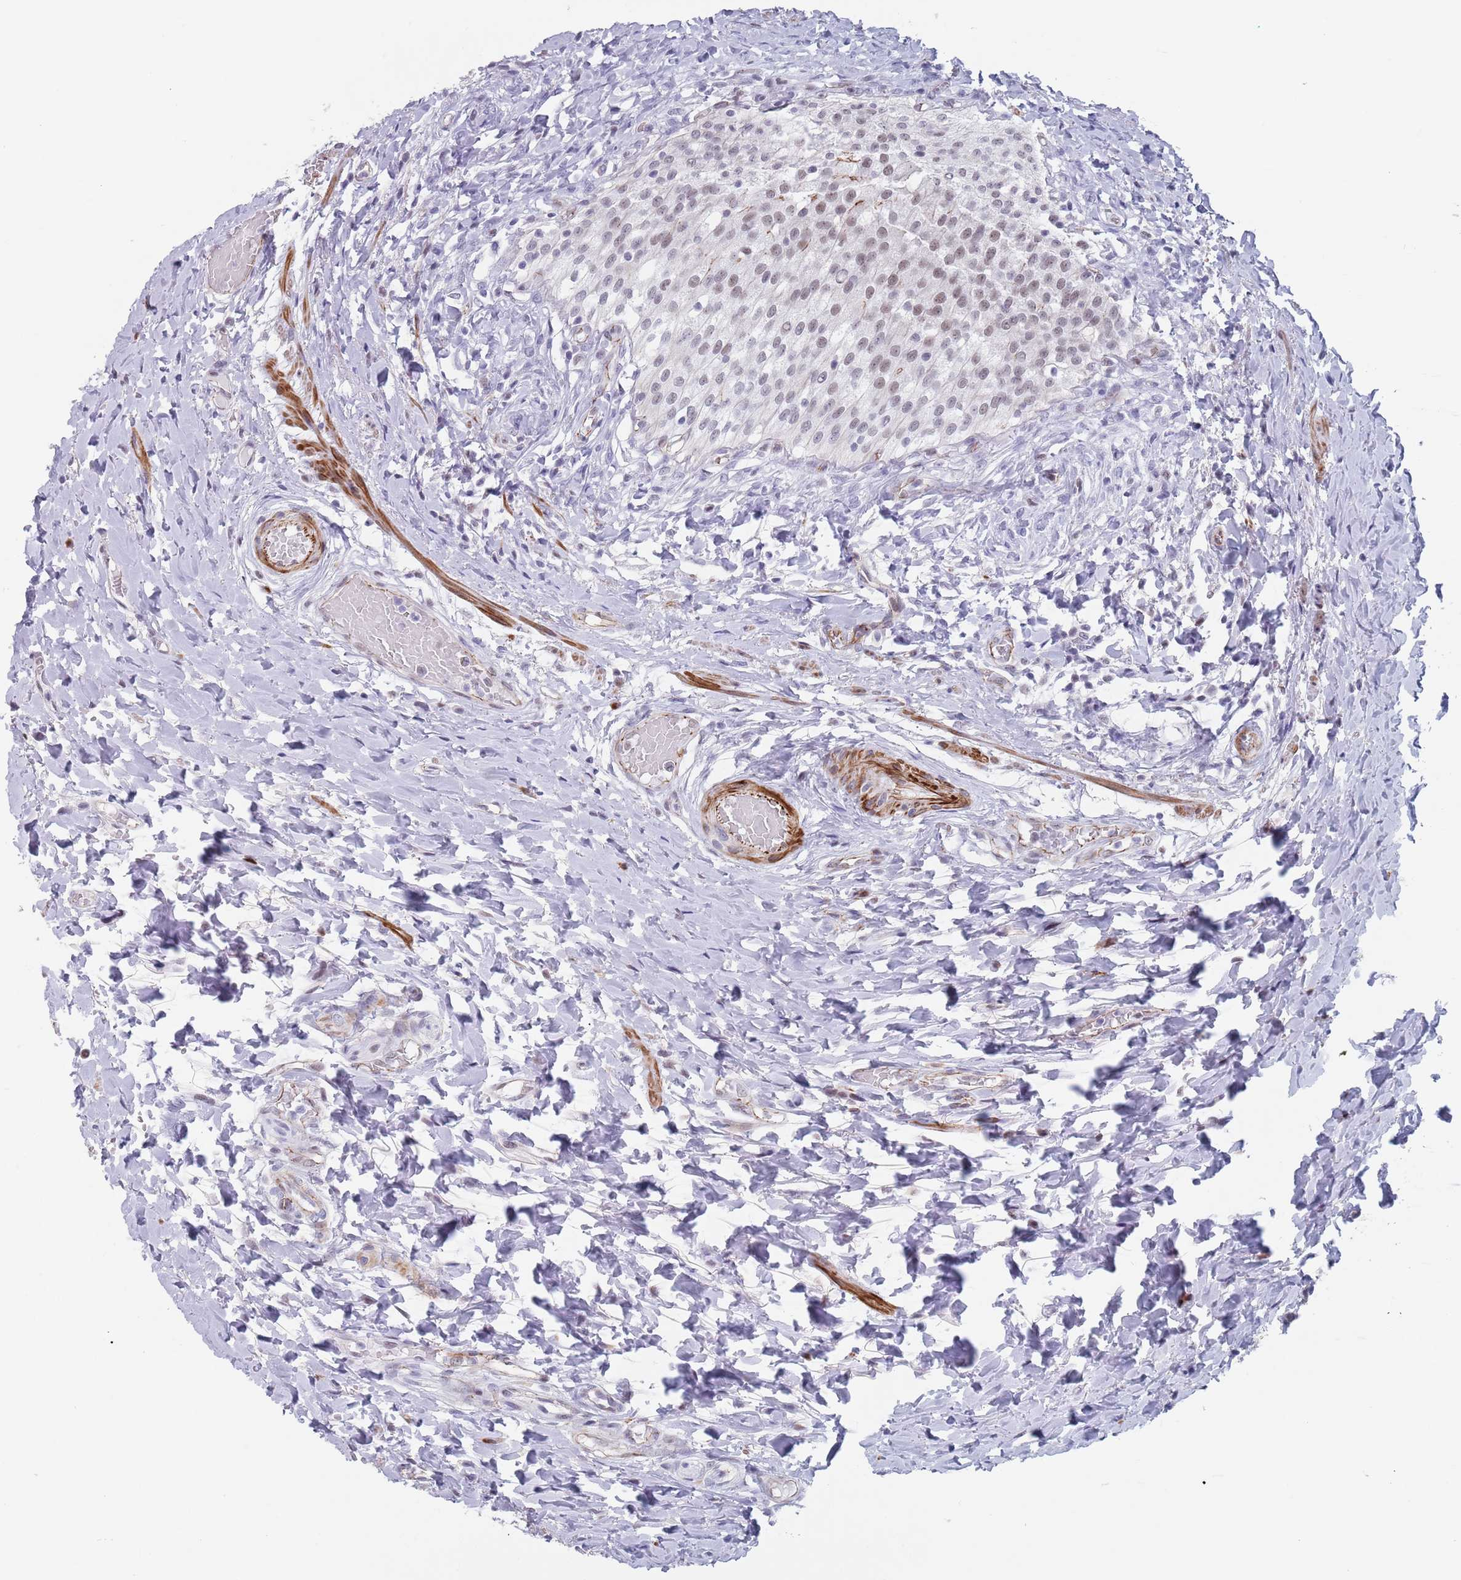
{"staining": {"intensity": "moderate", "quantity": "25%-75%", "location": "cytoplasmic/membranous,nuclear"}, "tissue": "urinary bladder", "cell_type": "Urothelial cells", "image_type": "normal", "snomed": [{"axis": "morphology", "description": "Normal tissue, NOS"}, {"axis": "morphology", "description": "Inflammation, NOS"}, {"axis": "topography", "description": "Urinary bladder"}], "caption": "The photomicrograph demonstrates staining of benign urinary bladder, revealing moderate cytoplasmic/membranous,nuclear protein positivity (brown color) within urothelial cells.", "gene": "OR5A2", "patient": {"sex": "male", "age": 64}}